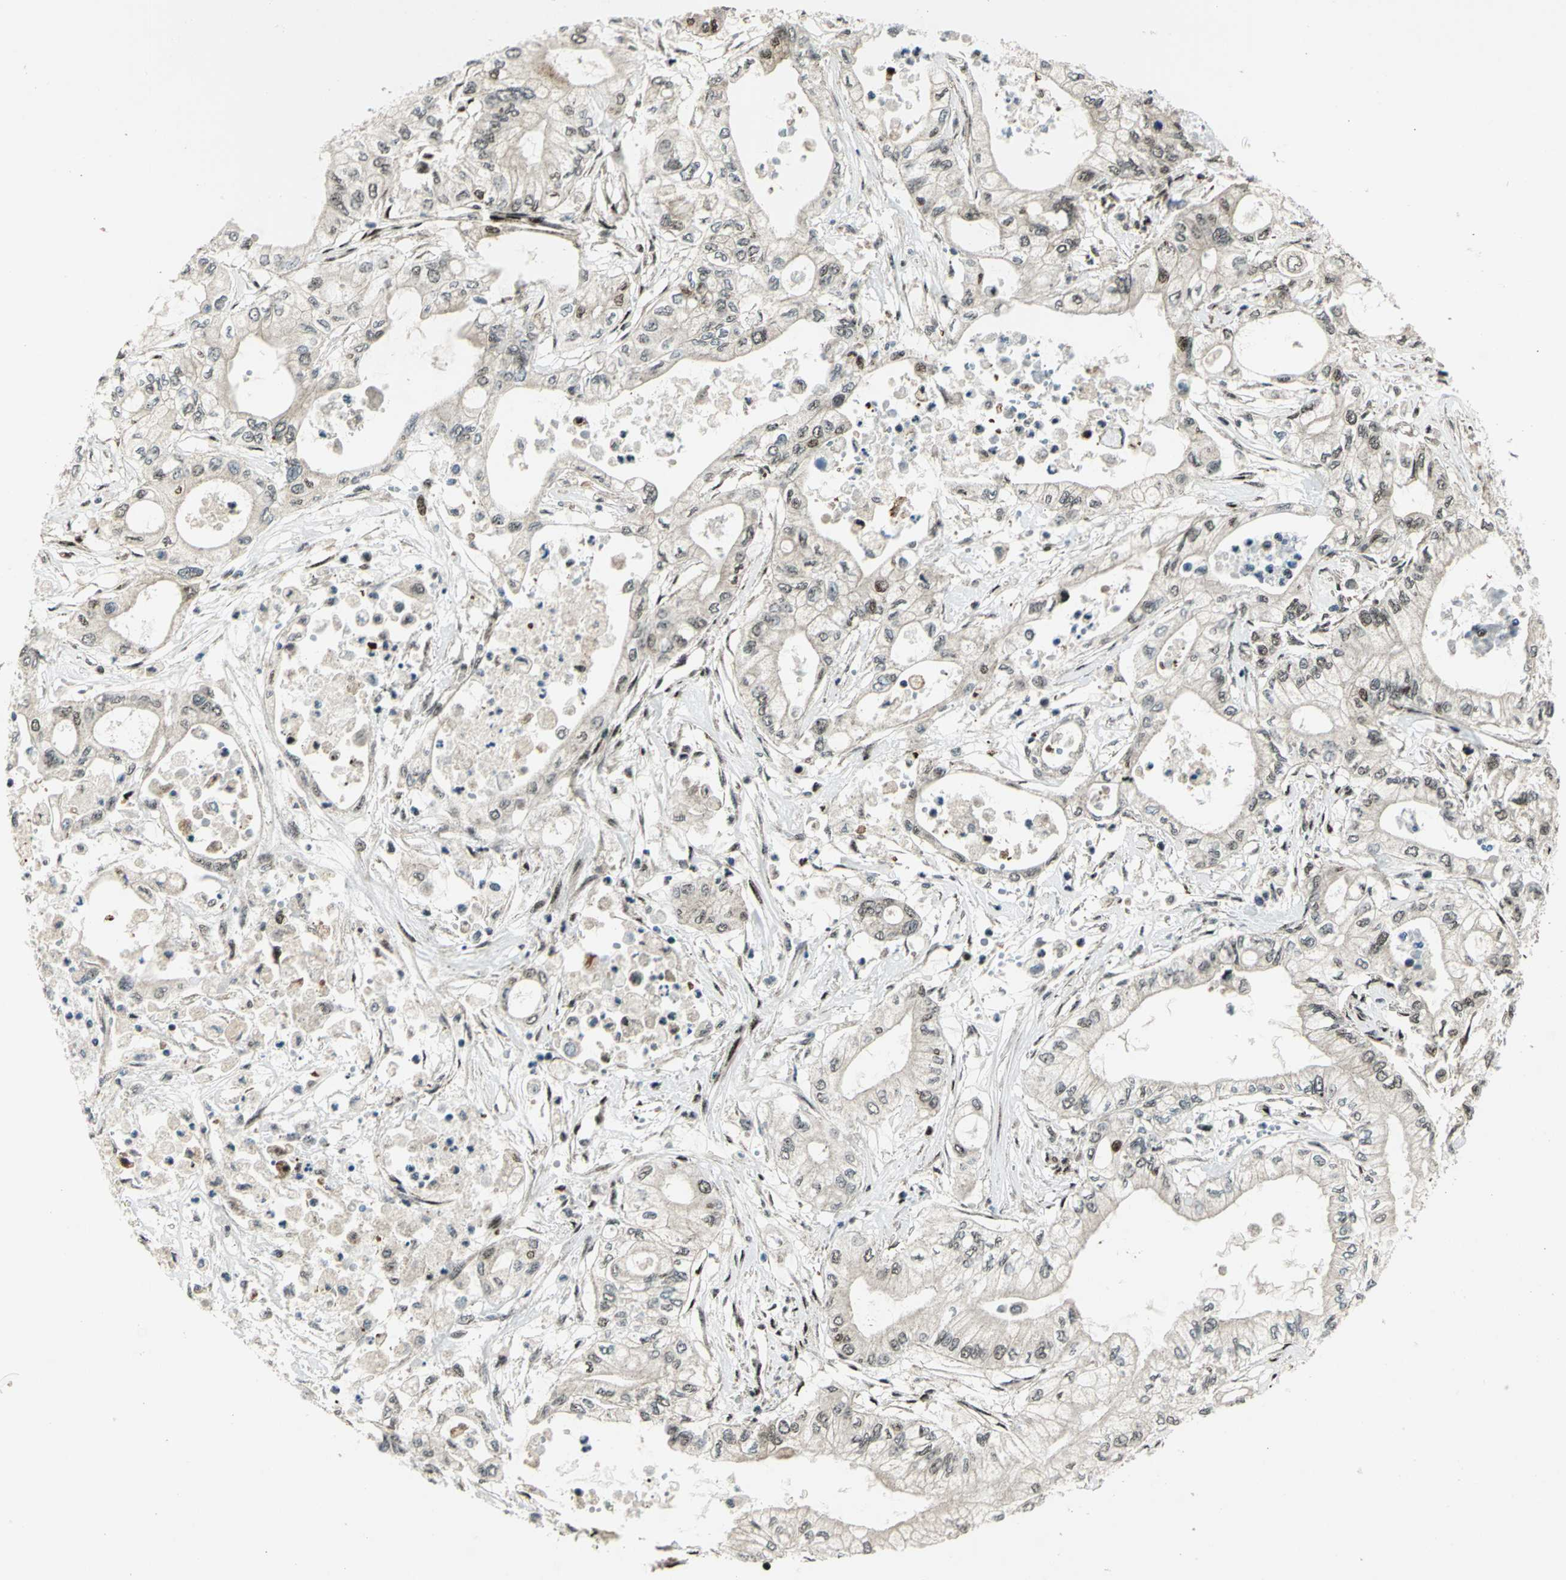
{"staining": {"intensity": "moderate", "quantity": ">75%", "location": "cytoplasmic/membranous,nuclear"}, "tissue": "pancreatic cancer", "cell_type": "Tumor cells", "image_type": "cancer", "snomed": [{"axis": "morphology", "description": "Adenocarcinoma, NOS"}, {"axis": "topography", "description": "Pancreas"}], "caption": "Adenocarcinoma (pancreatic) stained for a protein exhibits moderate cytoplasmic/membranous and nuclear positivity in tumor cells.", "gene": "COPS5", "patient": {"sex": "male", "age": 79}}